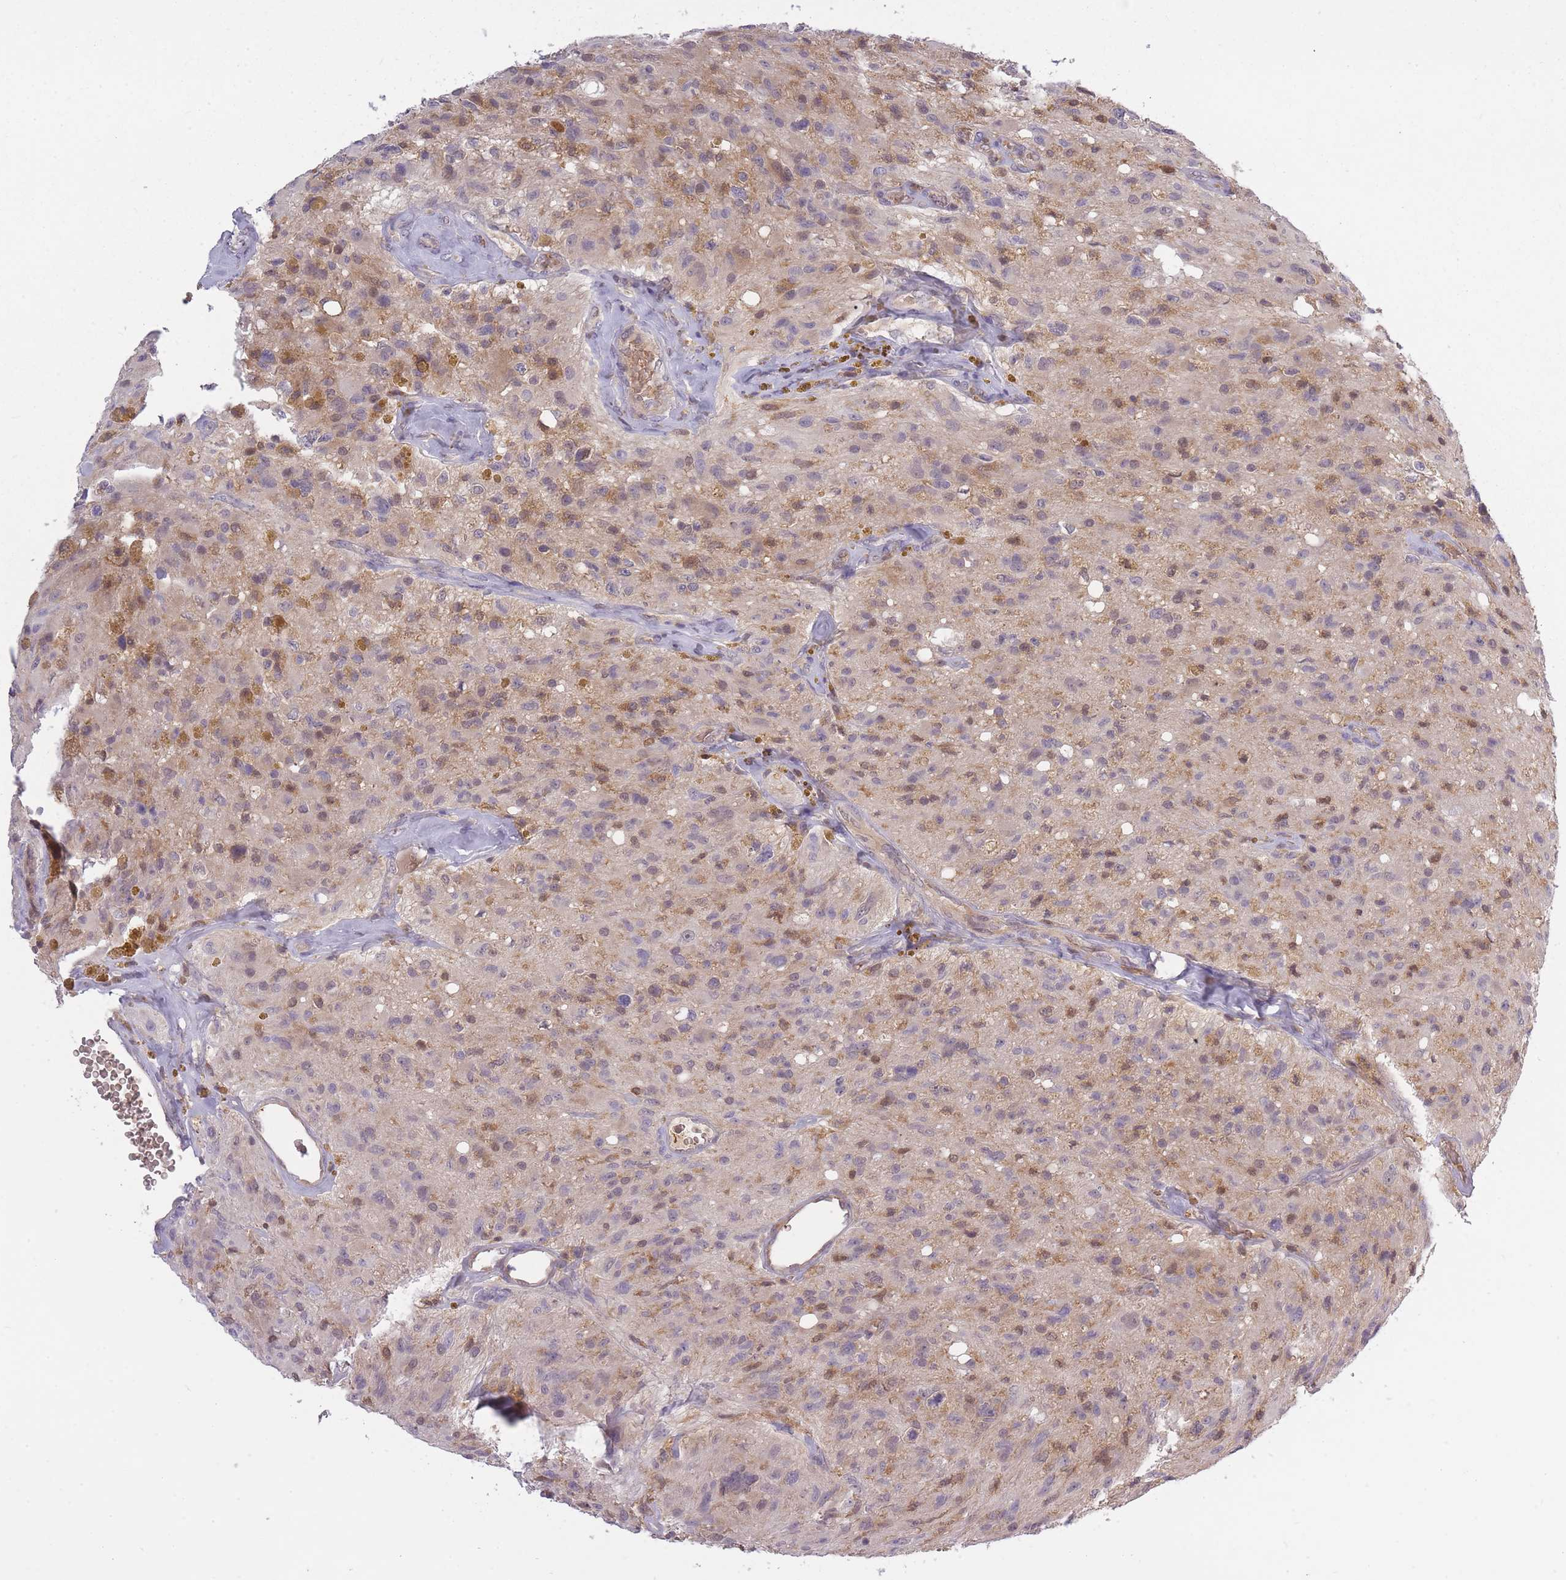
{"staining": {"intensity": "moderate", "quantity": "25%-75%", "location": "cytoplasmic/membranous,nuclear"}, "tissue": "glioma", "cell_type": "Tumor cells", "image_type": "cancer", "snomed": [{"axis": "morphology", "description": "Glioma, malignant, High grade"}, {"axis": "topography", "description": "Brain"}], "caption": "This image shows glioma stained with immunohistochemistry (IHC) to label a protein in brown. The cytoplasmic/membranous and nuclear of tumor cells show moderate positivity for the protein. Nuclei are counter-stained blue.", "gene": "CXorf38", "patient": {"sex": "male", "age": 69}}